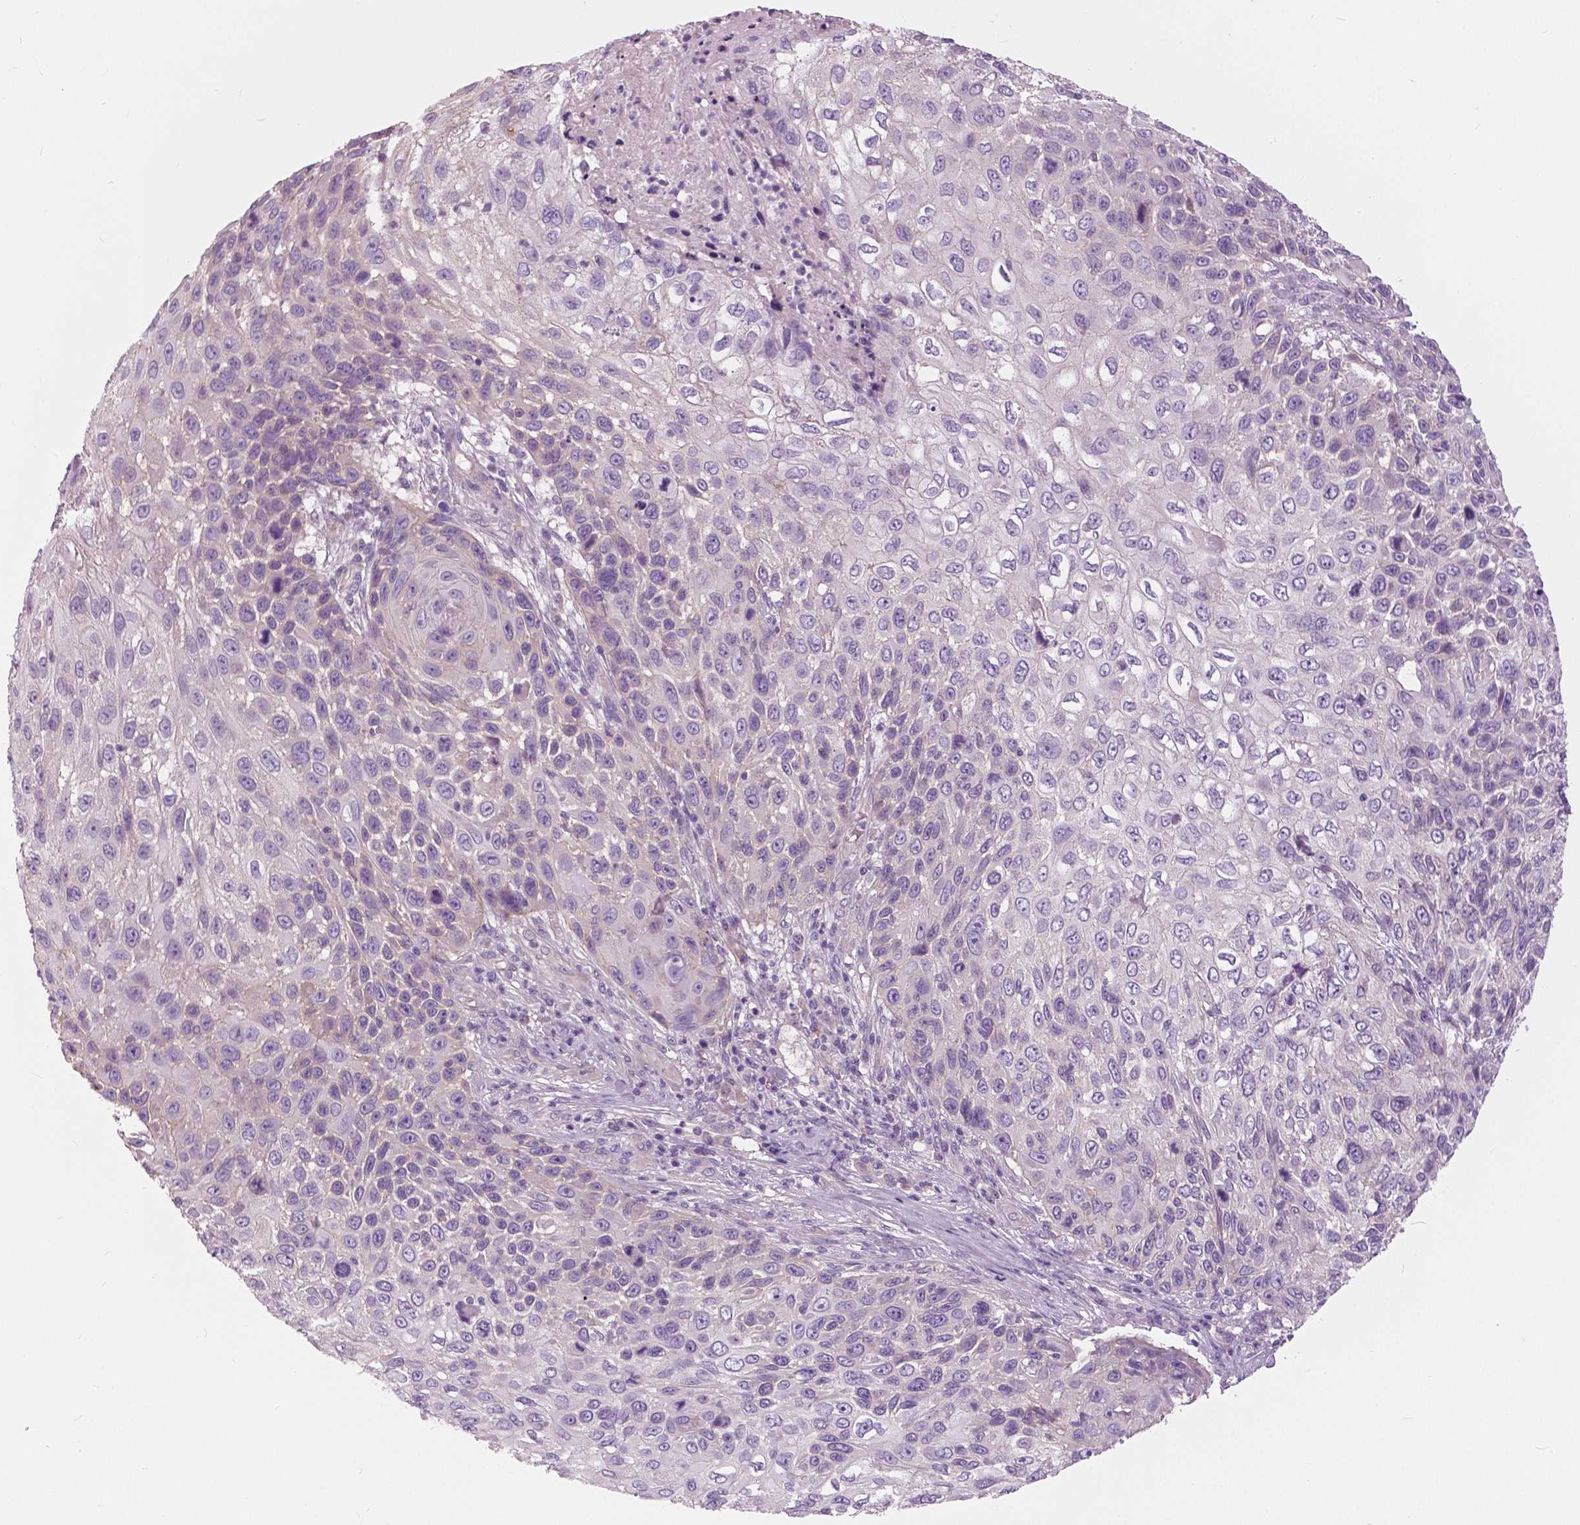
{"staining": {"intensity": "negative", "quantity": "none", "location": "none"}, "tissue": "skin cancer", "cell_type": "Tumor cells", "image_type": "cancer", "snomed": [{"axis": "morphology", "description": "Squamous cell carcinoma, NOS"}, {"axis": "topography", "description": "Skin"}], "caption": "This is a image of immunohistochemistry staining of squamous cell carcinoma (skin), which shows no expression in tumor cells. (Brightfield microscopy of DAB immunohistochemistry at high magnification).", "gene": "SERPINI1", "patient": {"sex": "male", "age": 92}}